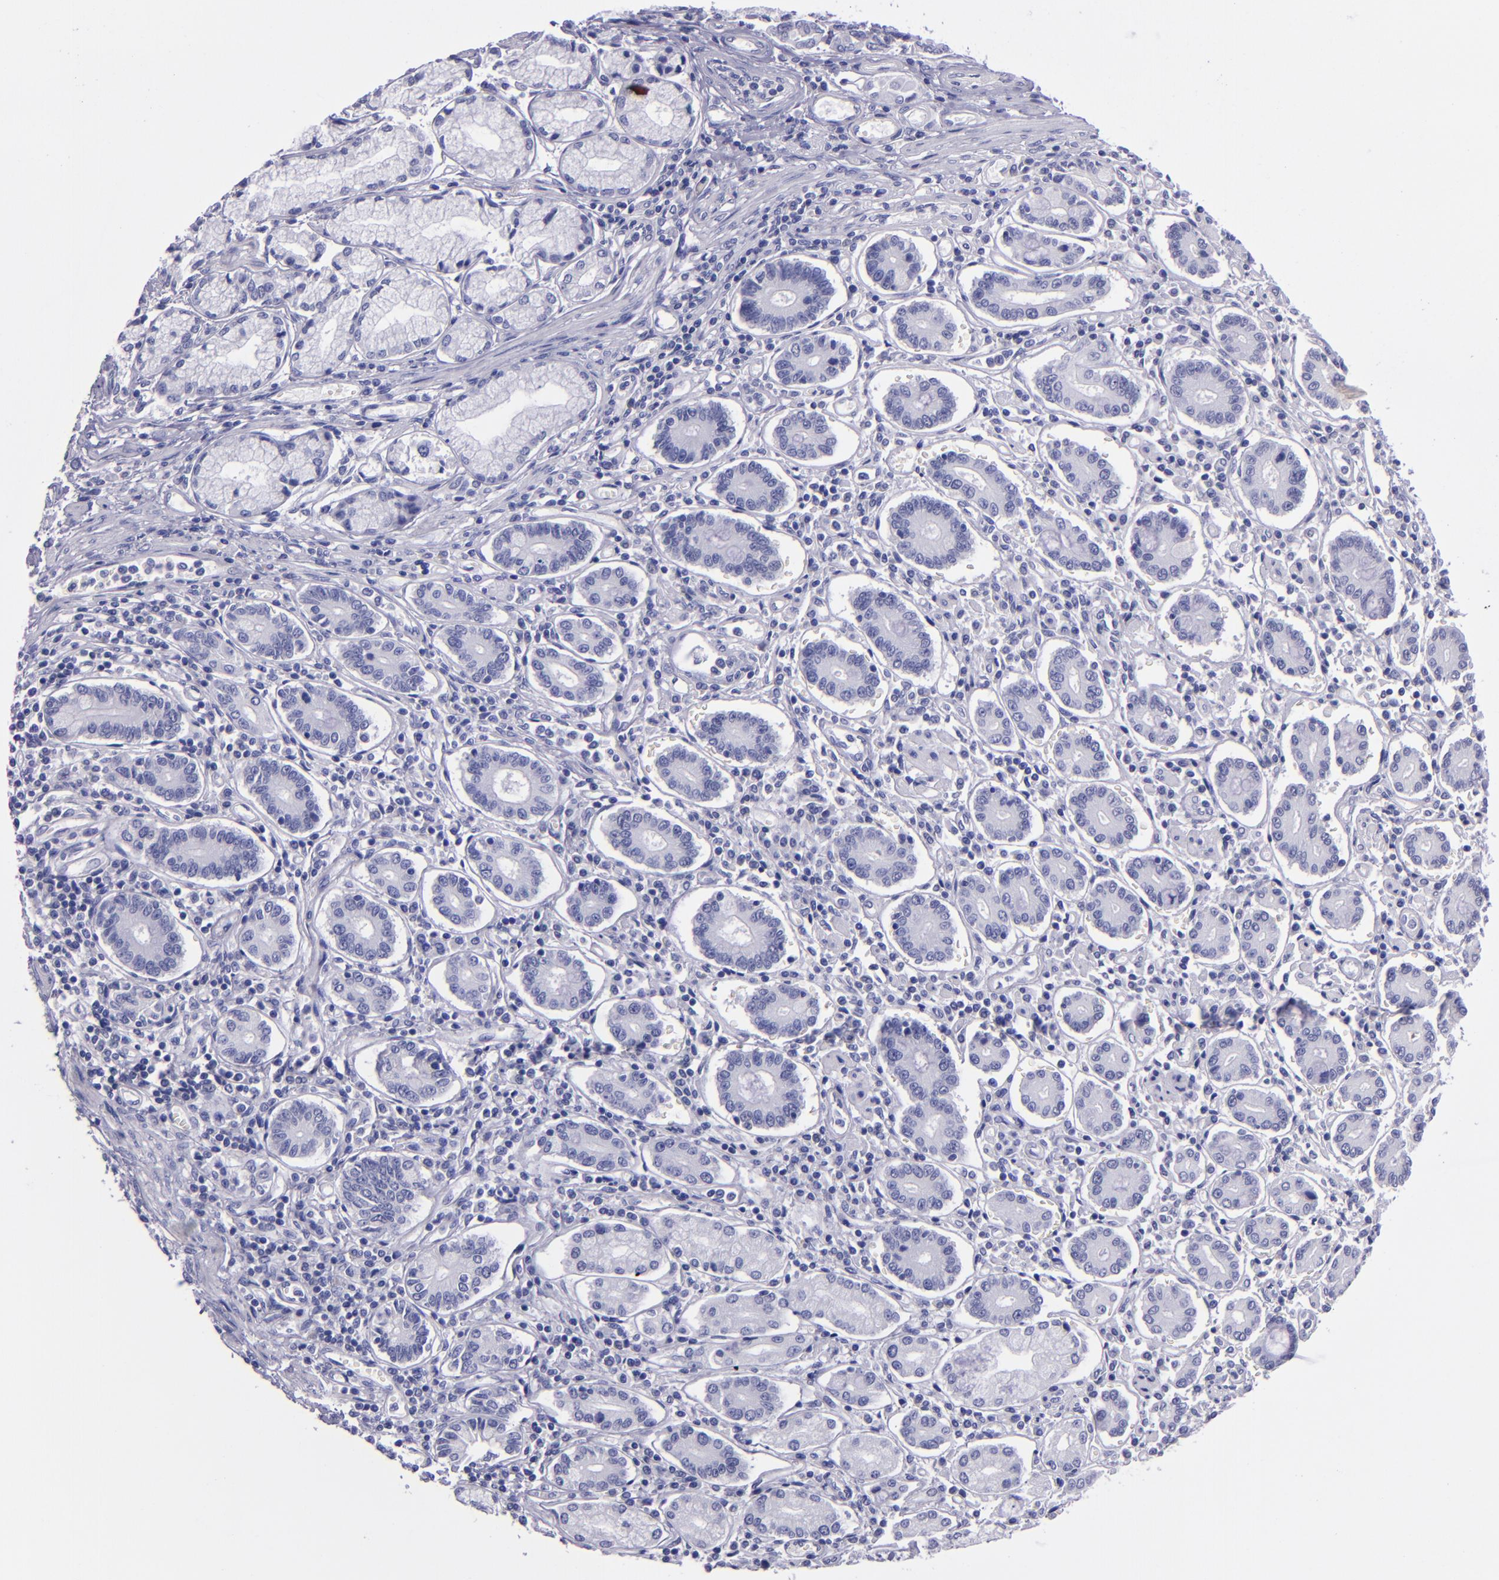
{"staining": {"intensity": "negative", "quantity": "none", "location": "none"}, "tissue": "pancreatic cancer", "cell_type": "Tumor cells", "image_type": "cancer", "snomed": [{"axis": "morphology", "description": "Adenocarcinoma, NOS"}, {"axis": "topography", "description": "Pancreas"}], "caption": "Histopathology image shows no protein expression in tumor cells of pancreatic cancer tissue.", "gene": "TNNT3", "patient": {"sex": "female", "age": 57}}